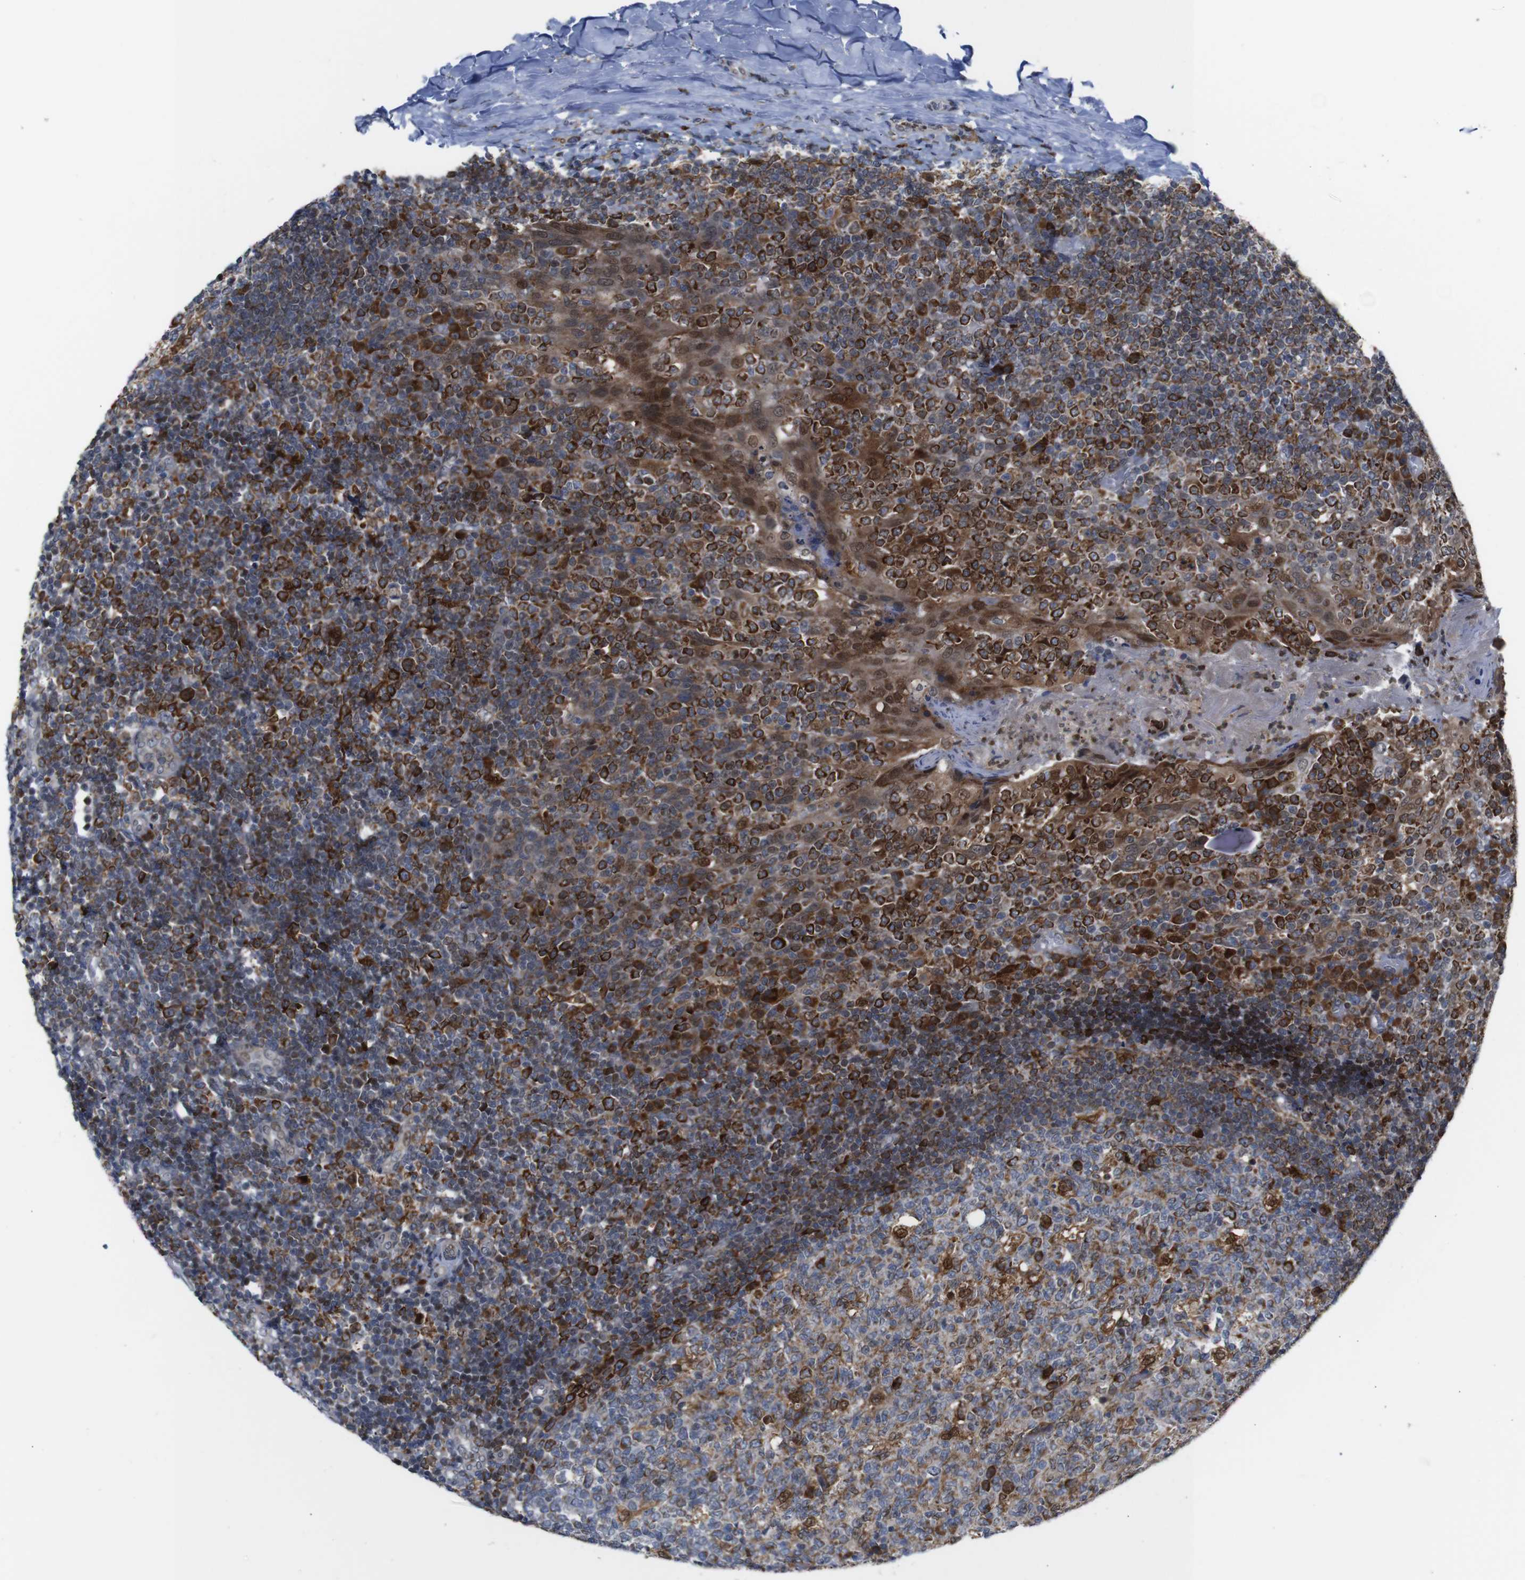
{"staining": {"intensity": "strong", "quantity": "25%-75%", "location": "cytoplasmic/membranous"}, "tissue": "tonsil", "cell_type": "Germinal center cells", "image_type": "normal", "snomed": [{"axis": "morphology", "description": "Normal tissue, NOS"}, {"axis": "topography", "description": "Tonsil"}], "caption": "Protein staining demonstrates strong cytoplasmic/membranous positivity in about 25%-75% of germinal center cells in normal tonsil. Ihc stains the protein of interest in brown and the nuclei are stained blue.", "gene": "PTPN1", "patient": {"sex": "female", "age": 19}}